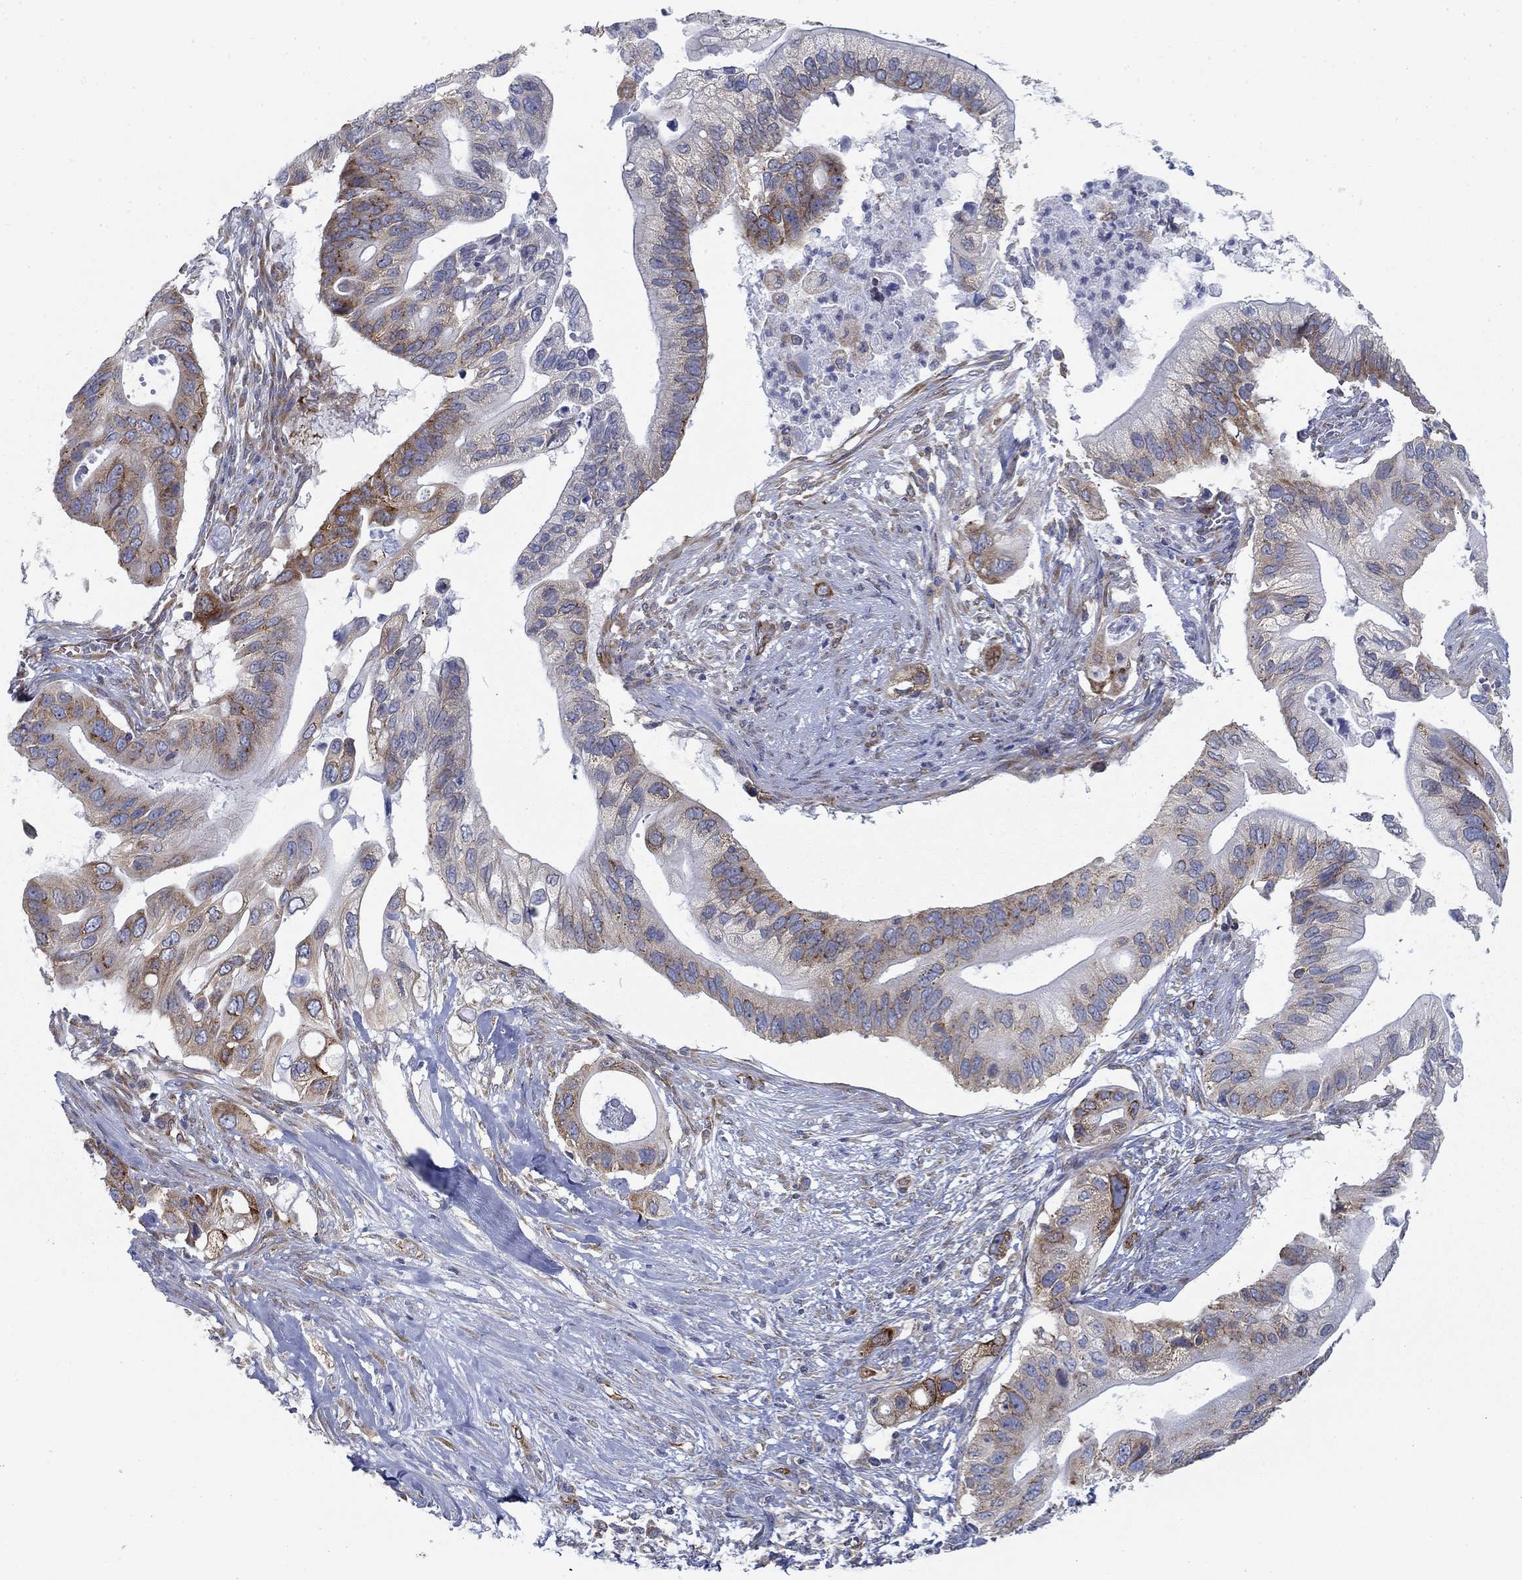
{"staining": {"intensity": "strong", "quantity": "<25%", "location": "cytoplasmic/membranous"}, "tissue": "pancreatic cancer", "cell_type": "Tumor cells", "image_type": "cancer", "snomed": [{"axis": "morphology", "description": "Adenocarcinoma, NOS"}, {"axis": "topography", "description": "Pancreas"}], "caption": "Tumor cells display medium levels of strong cytoplasmic/membranous staining in about <25% of cells in pancreatic cancer (adenocarcinoma).", "gene": "FXR1", "patient": {"sex": "female", "age": 72}}